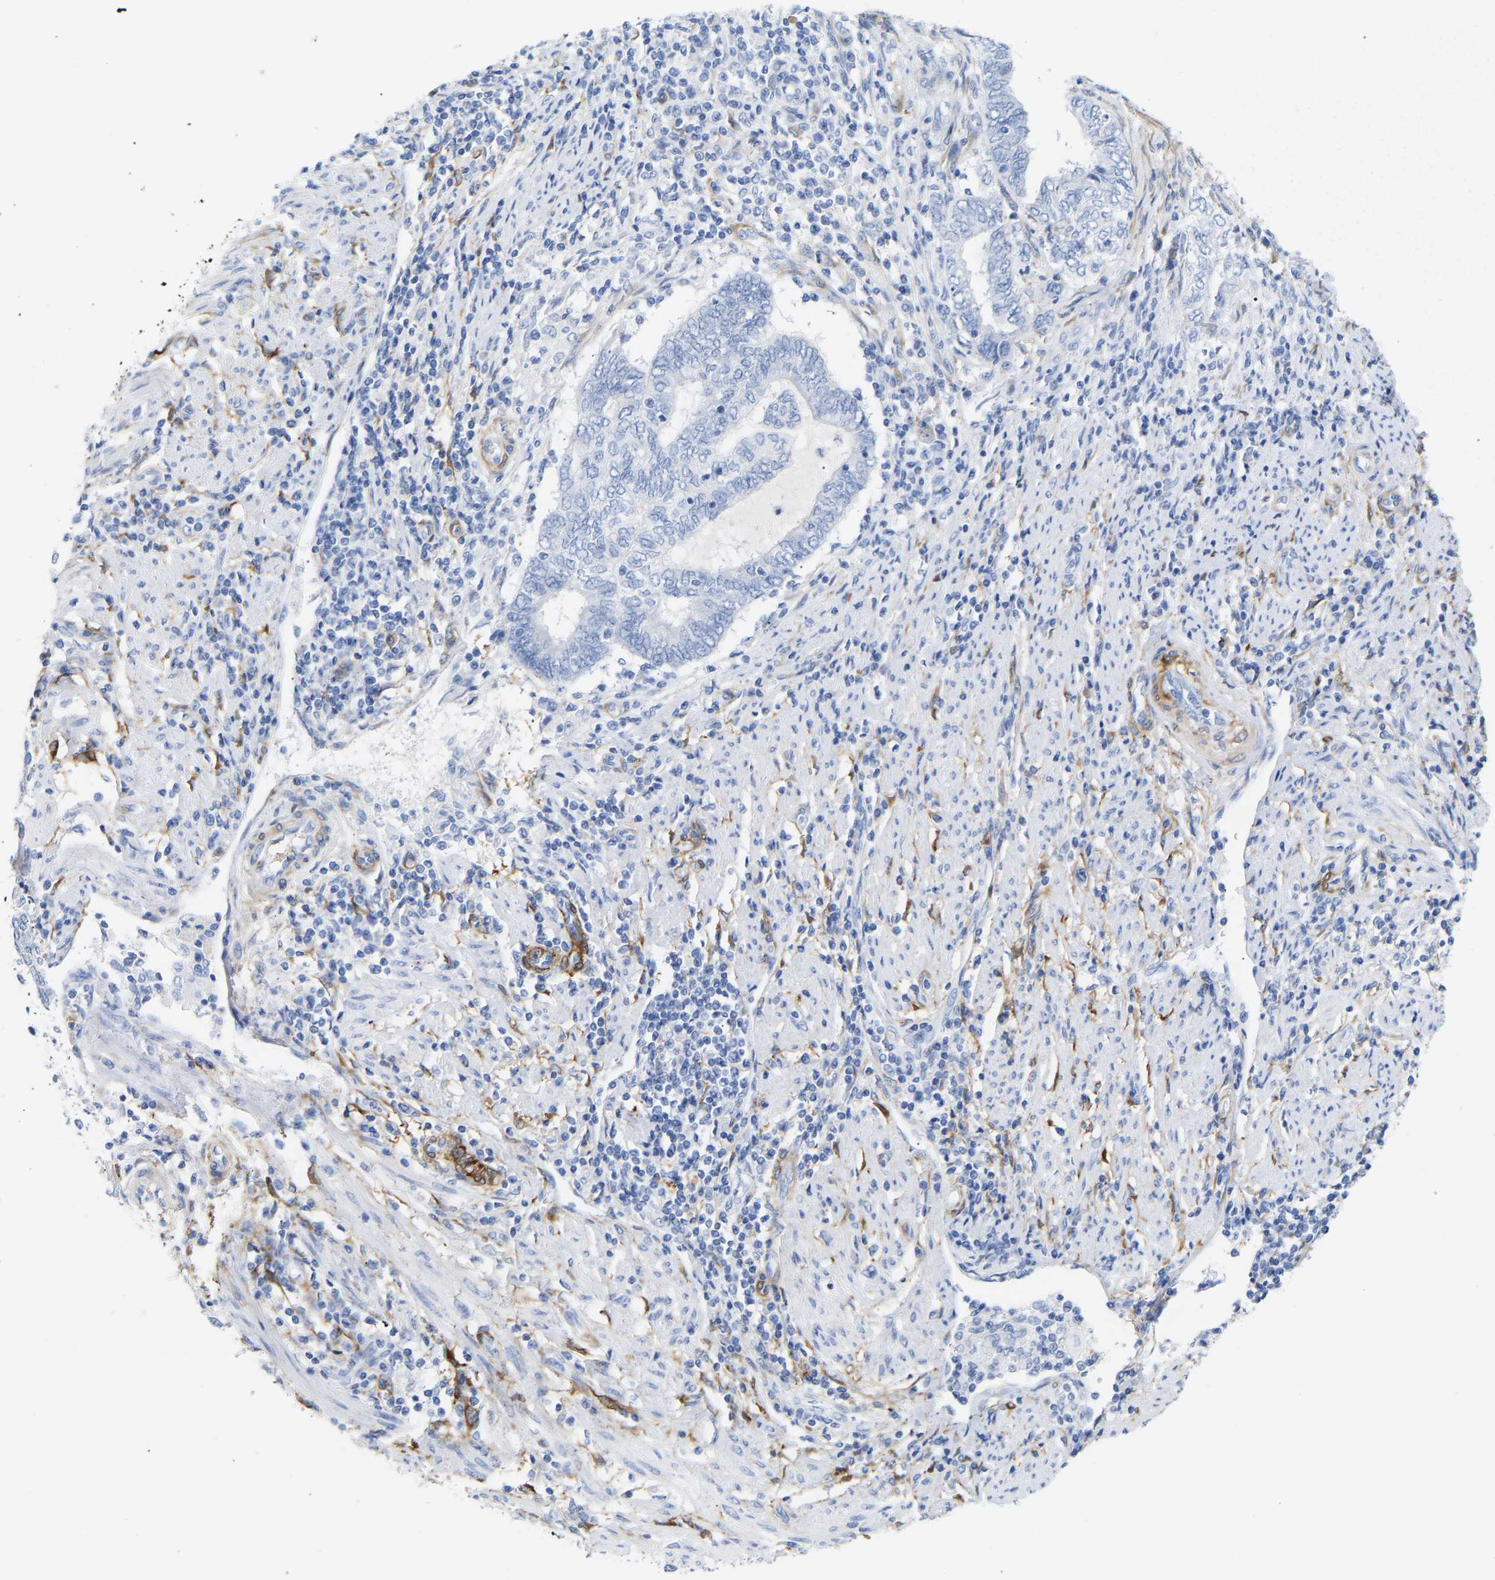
{"staining": {"intensity": "negative", "quantity": "none", "location": "none"}, "tissue": "endometrial cancer", "cell_type": "Tumor cells", "image_type": "cancer", "snomed": [{"axis": "morphology", "description": "Adenocarcinoma, NOS"}, {"axis": "topography", "description": "Uterus"}, {"axis": "topography", "description": "Endometrium"}], "caption": "An immunohistochemistry photomicrograph of endometrial cancer is shown. There is no staining in tumor cells of endometrial cancer. (DAB (3,3'-diaminobenzidine) IHC, high magnification).", "gene": "AMPH", "patient": {"sex": "female", "age": 70}}